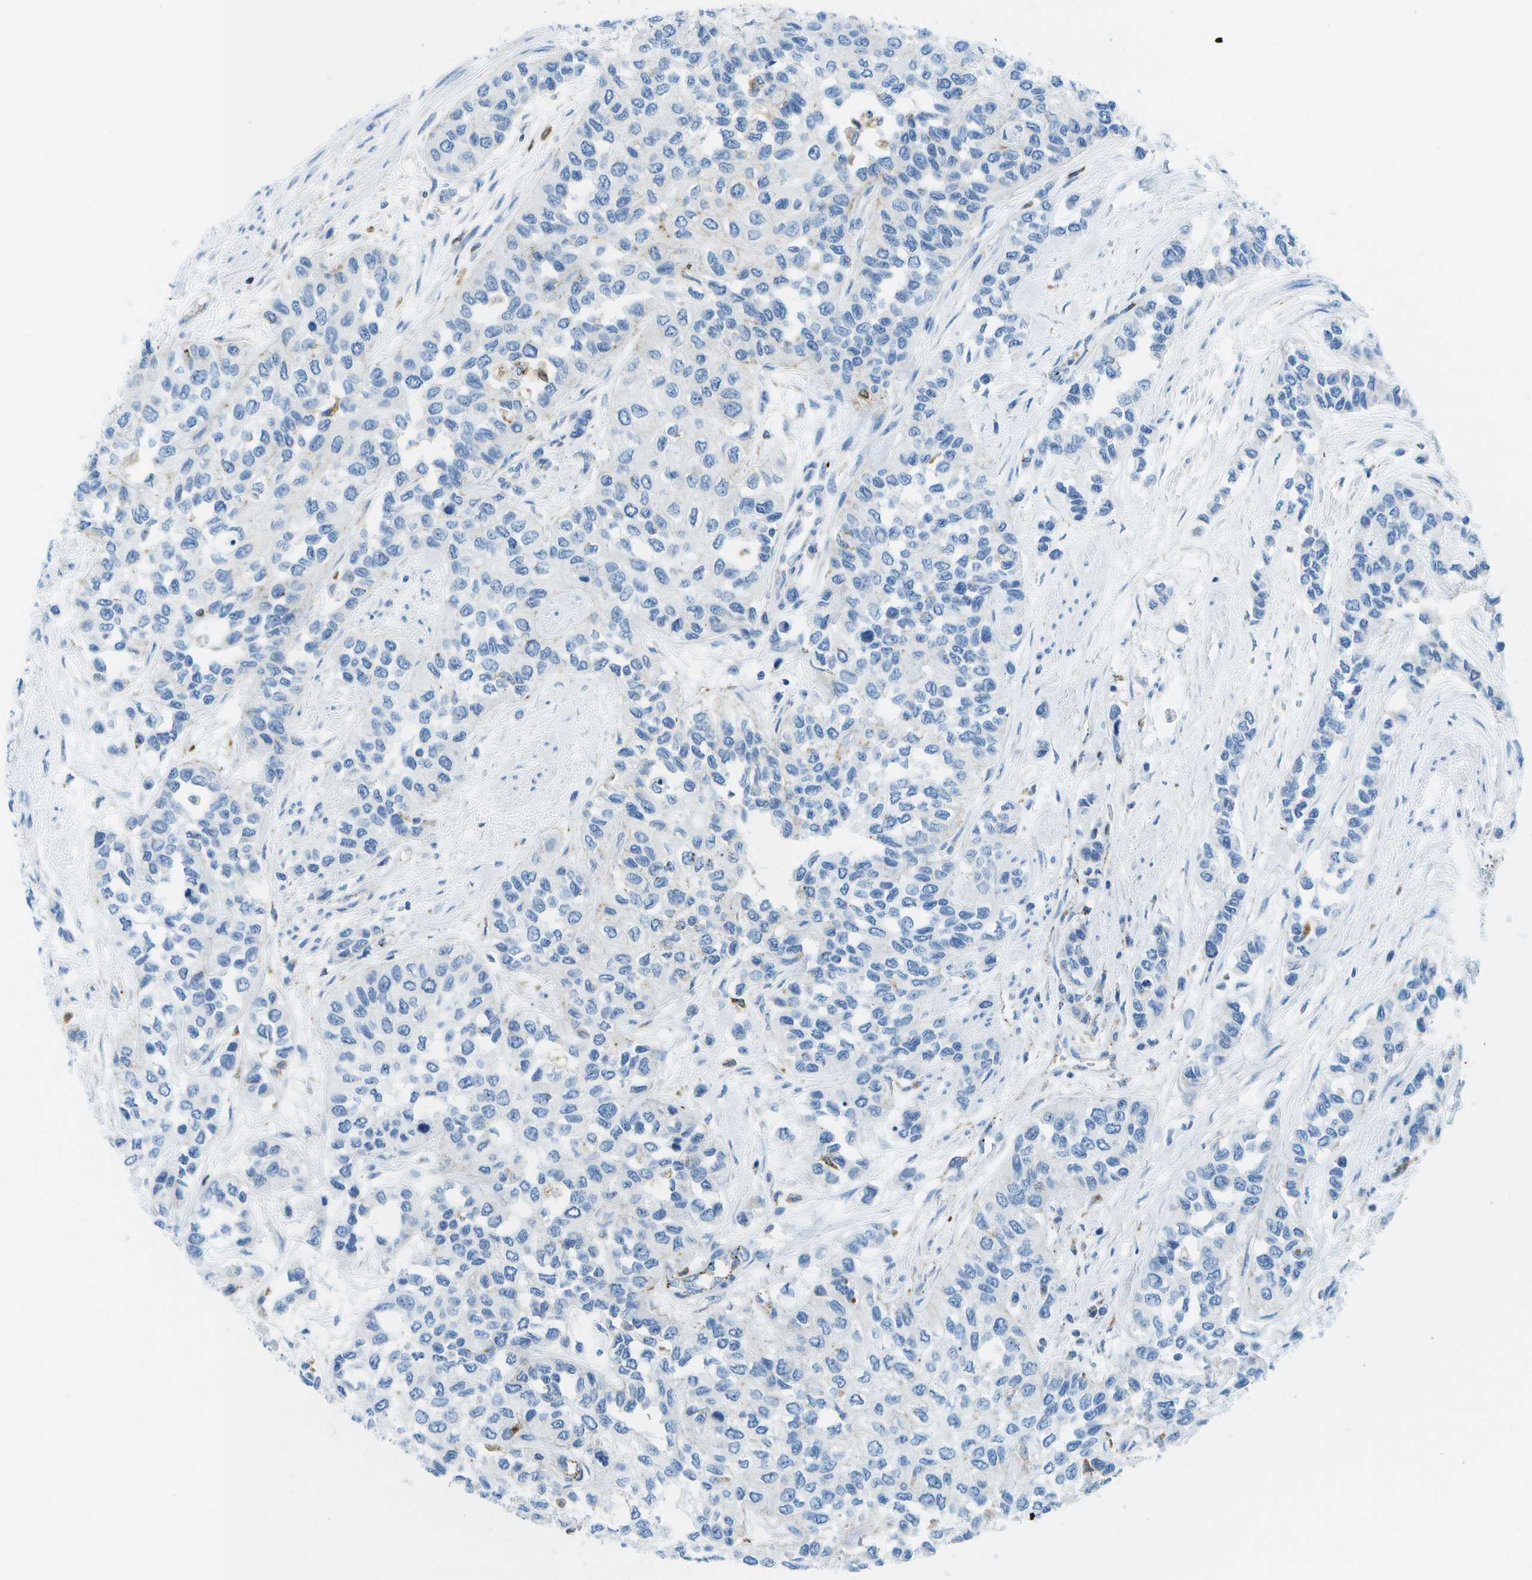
{"staining": {"intensity": "negative", "quantity": "none", "location": "none"}, "tissue": "urothelial cancer", "cell_type": "Tumor cells", "image_type": "cancer", "snomed": [{"axis": "morphology", "description": "Urothelial carcinoma, High grade"}, {"axis": "topography", "description": "Urinary bladder"}], "caption": "Protein analysis of urothelial cancer demonstrates no significant expression in tumor cells.", "gene": "PRCP", "patient": {"sex": "female", "age": 56}}